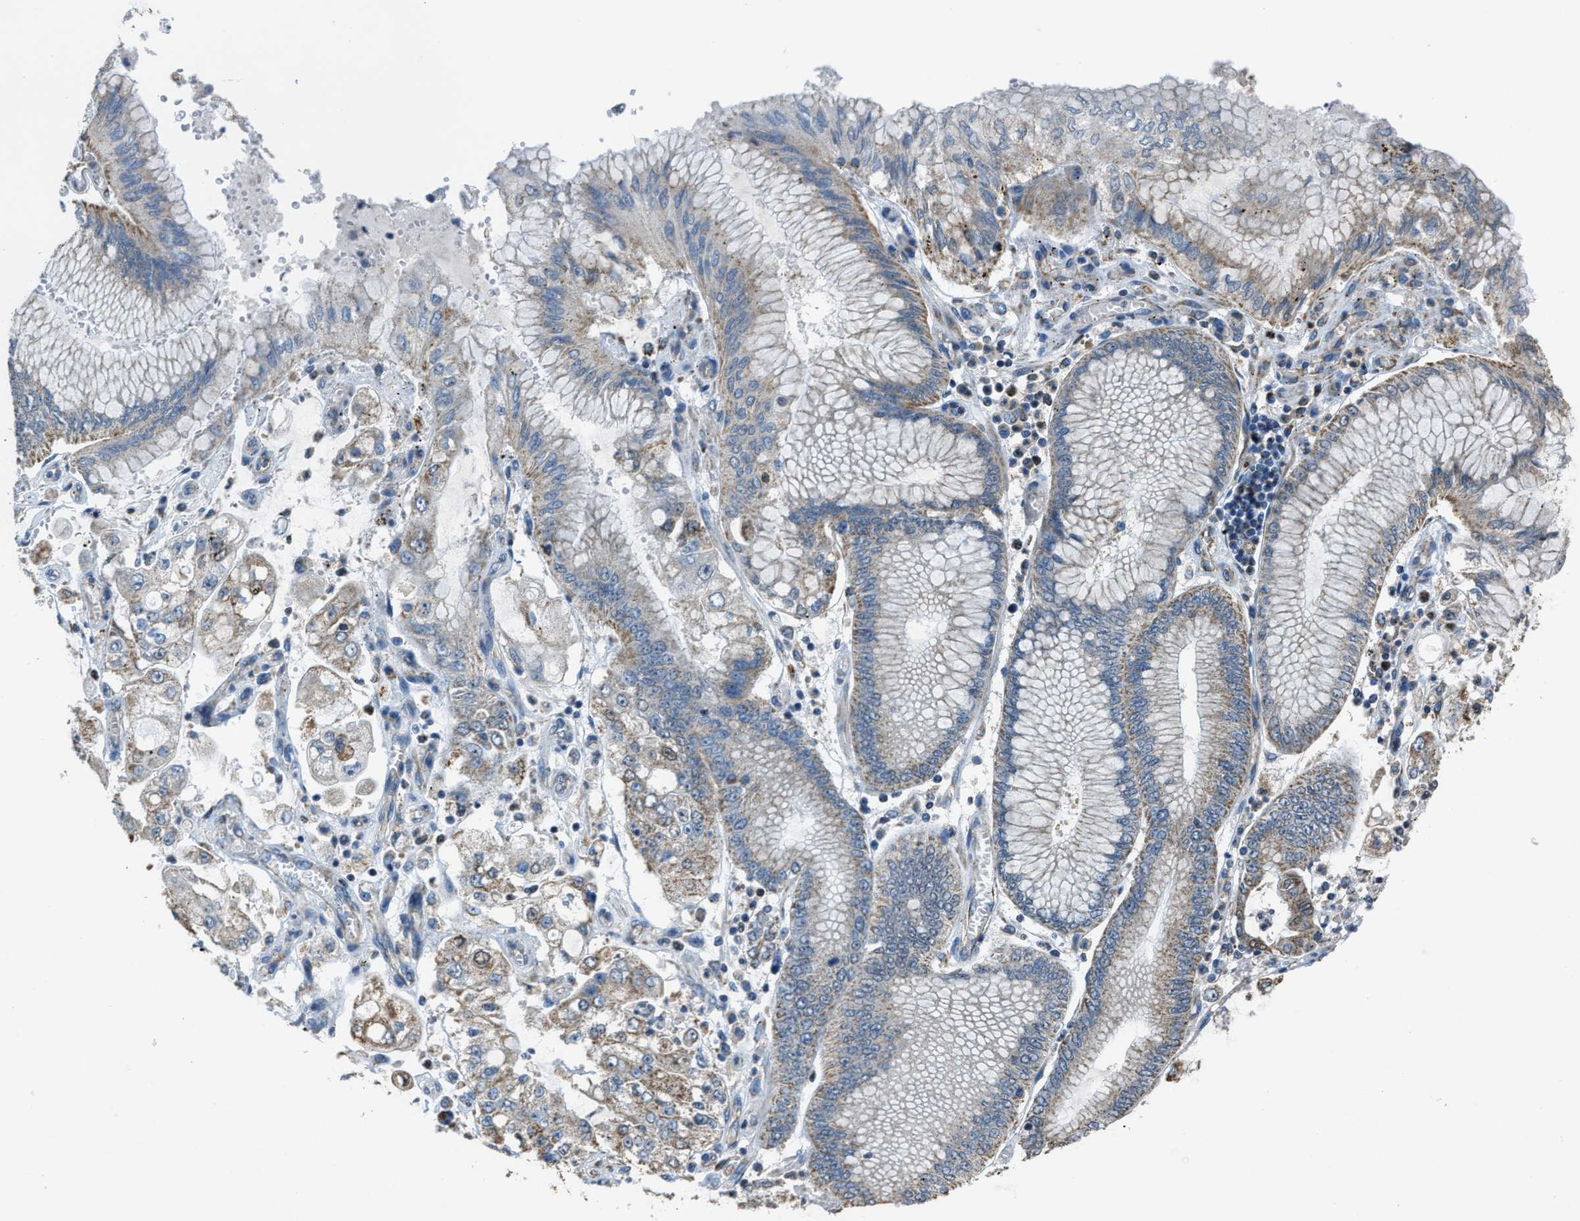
{"staining": {"intensity": "moderate", "quantity": ">75%", "location": "cytoplasmic/membranous"}, "tissue": "stomach cancer", "cell_type": "Tumor cells", "image_type": "cancer", "snomed": [{"axis": "morphology", "description": "Adenocarcinoma, NOS"}, {"axis": "topography", "description": "Stomach"}], "caption": "Immunohistochemical staining of stomach cancer (adenocarcinoma) reveals moderate cytoplasmic/membranous protein expression in approximately >75% of tumor cells. The staining is performed using DAB (3,3'-diaminobenzidine) brown chromogen to label protein expression. The nuclei are counter-stained blue using hematoxylin.", "gene": "SLC25A11", "patient": {"sex": "male", "age": 76}}